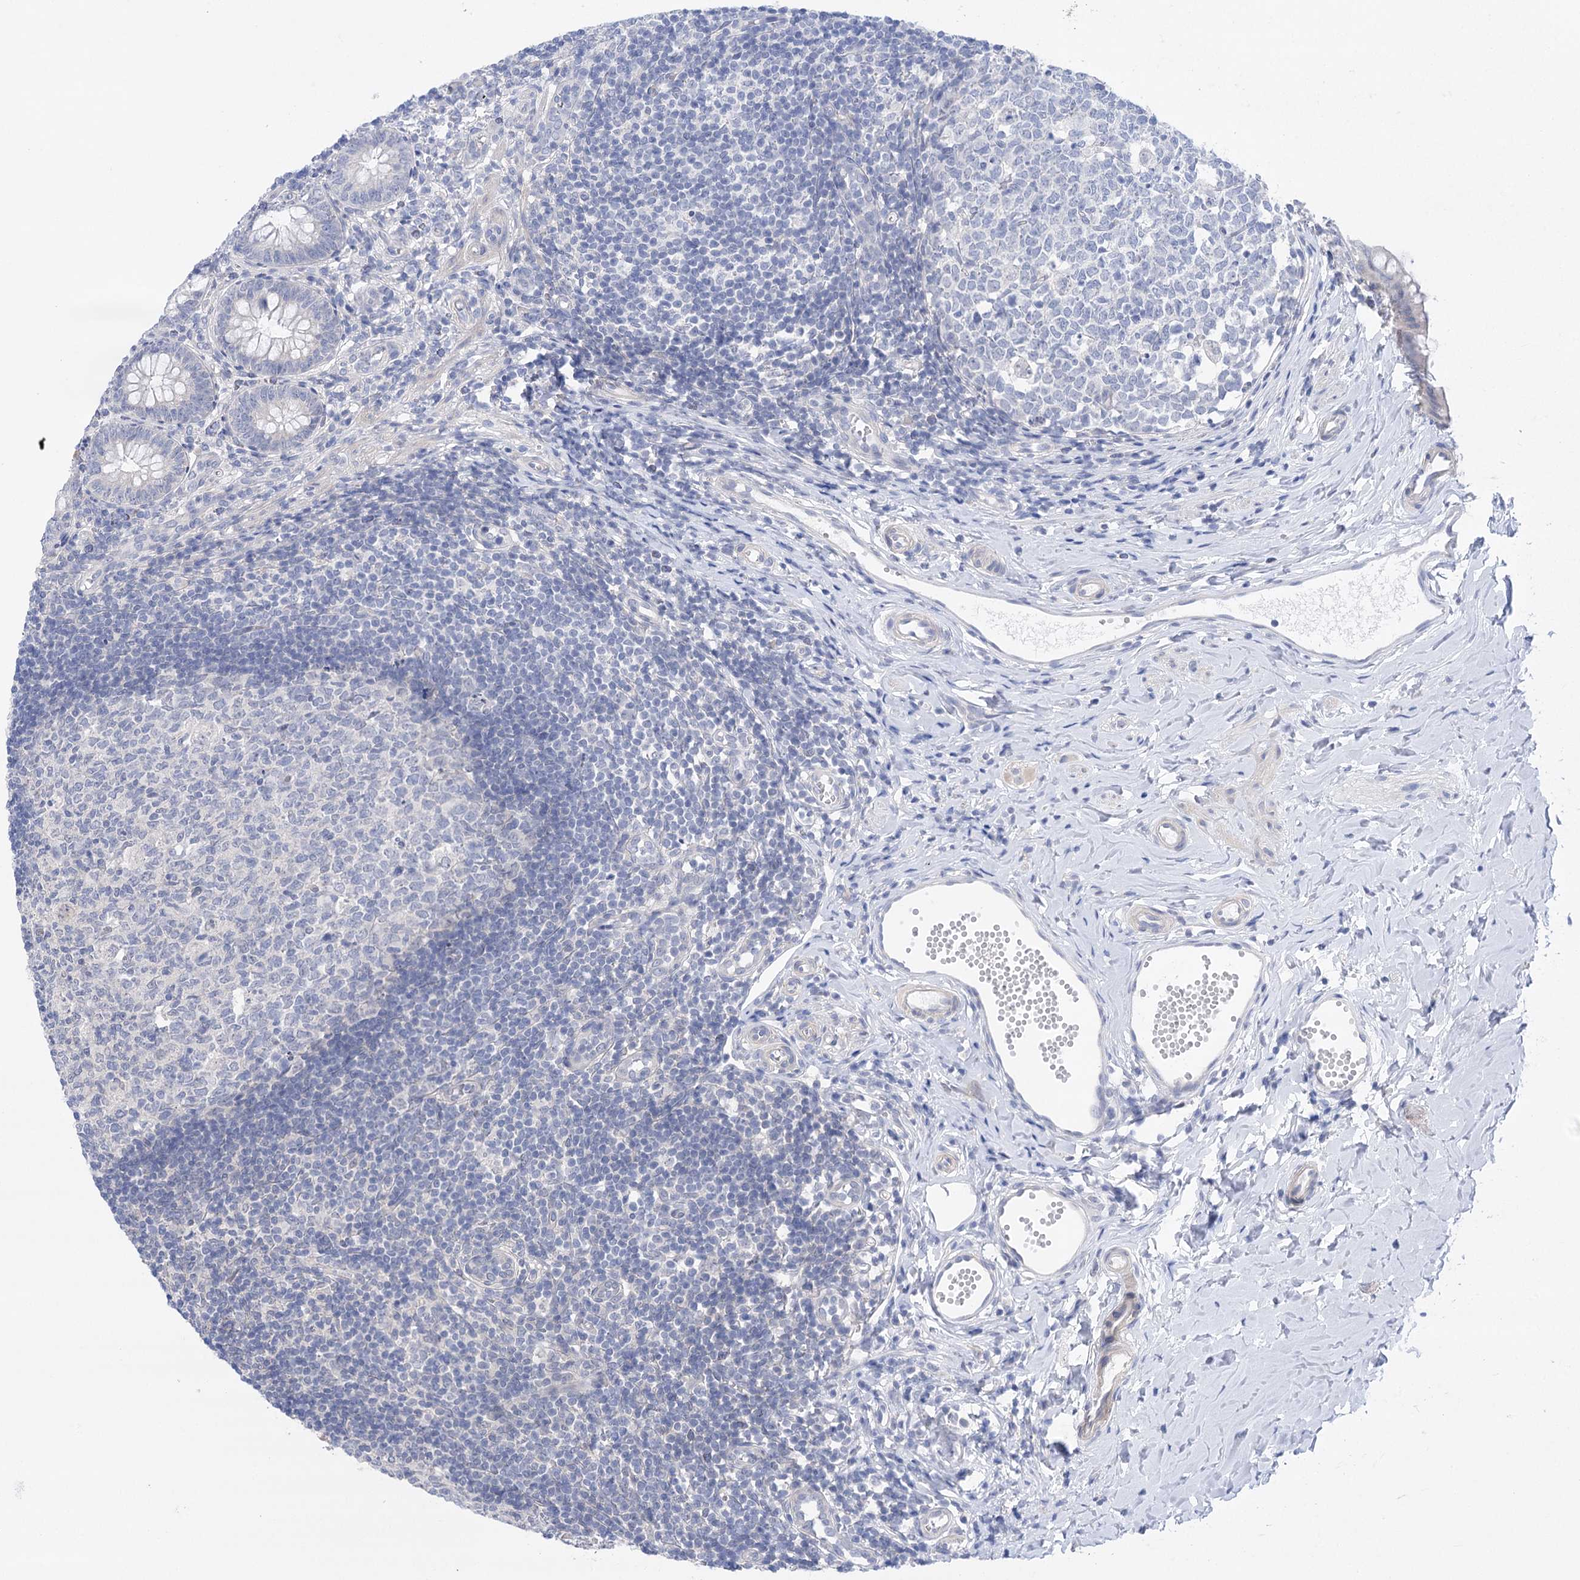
{"staining": {"intensity": "negative", "quantity": "none", "location": "none"}, "tissue": "appendix", "cell_type": "Glandular cells", "image_type": "normal", "snomed": [{"axis": "morphology", "description": "Normal tissue, NOS"}, {"axis": "topography", "description": "Appendix"}], "caption": "IHC image of normal appendix: human appendix stained with DAB (3,3'-diaminobenzidine) reveals no significant protein positivity in glandular cells.", "gene": "LALBA", "patient": {"sex": "male", "age": 14}}